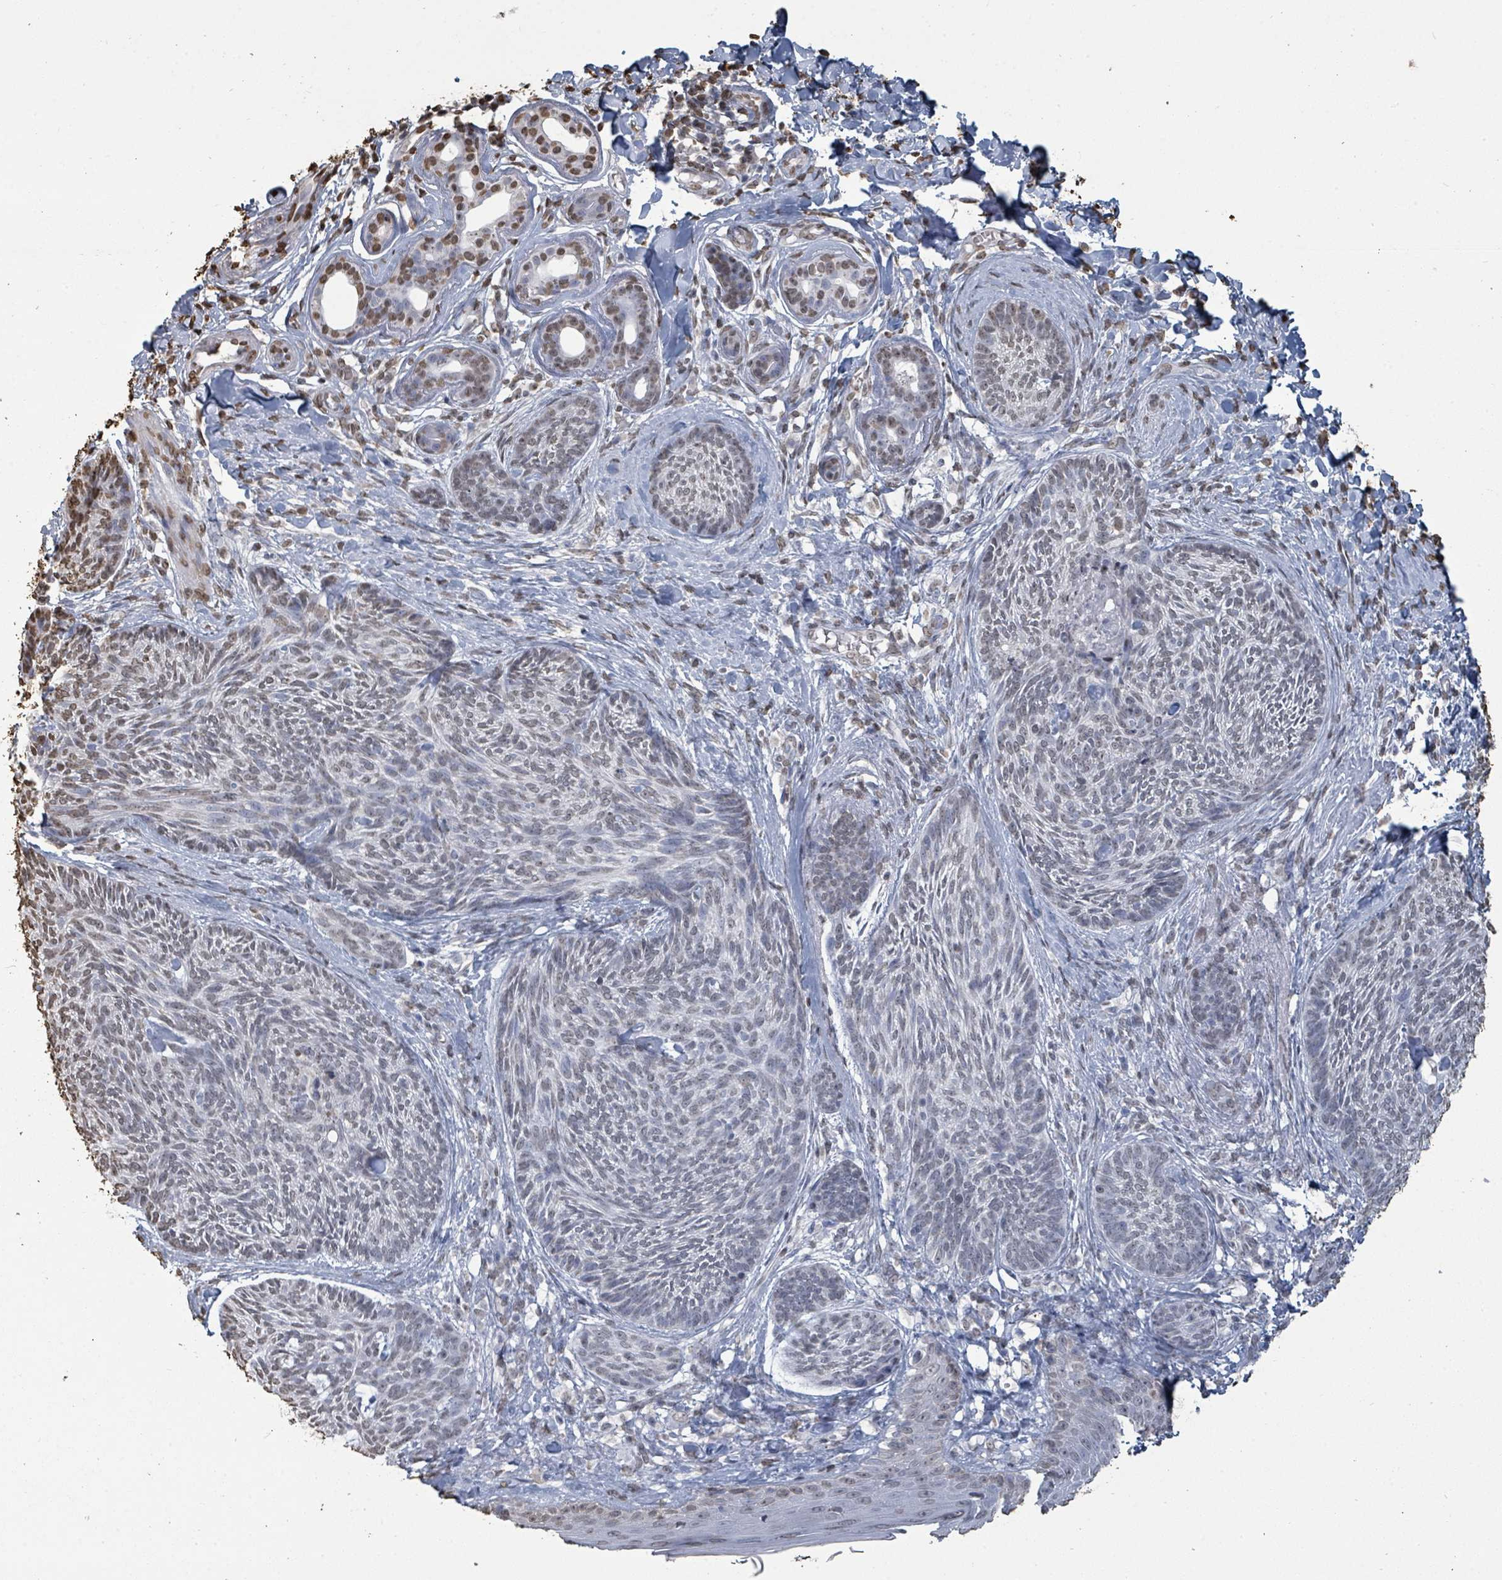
{"staining": {"intensity": "weak", "quantity": "<25%", "location": "nuclear"}, "tissue": "skin cancer", "cell_type": "Tumor cells", "image_type": "cancer", "snomed": [{"axis": "morphology", "description": "Basal cell carcinoma"}, {"axis": "topography", "description": "Skin"}], "caption": "This is a histopathology image of immunohistochemistry staining of basal cell carcinoma (skin), which shows no expression in tumor cells.", "gene": "MRPS12", "patient": {"sex": "male", "age": 73}}